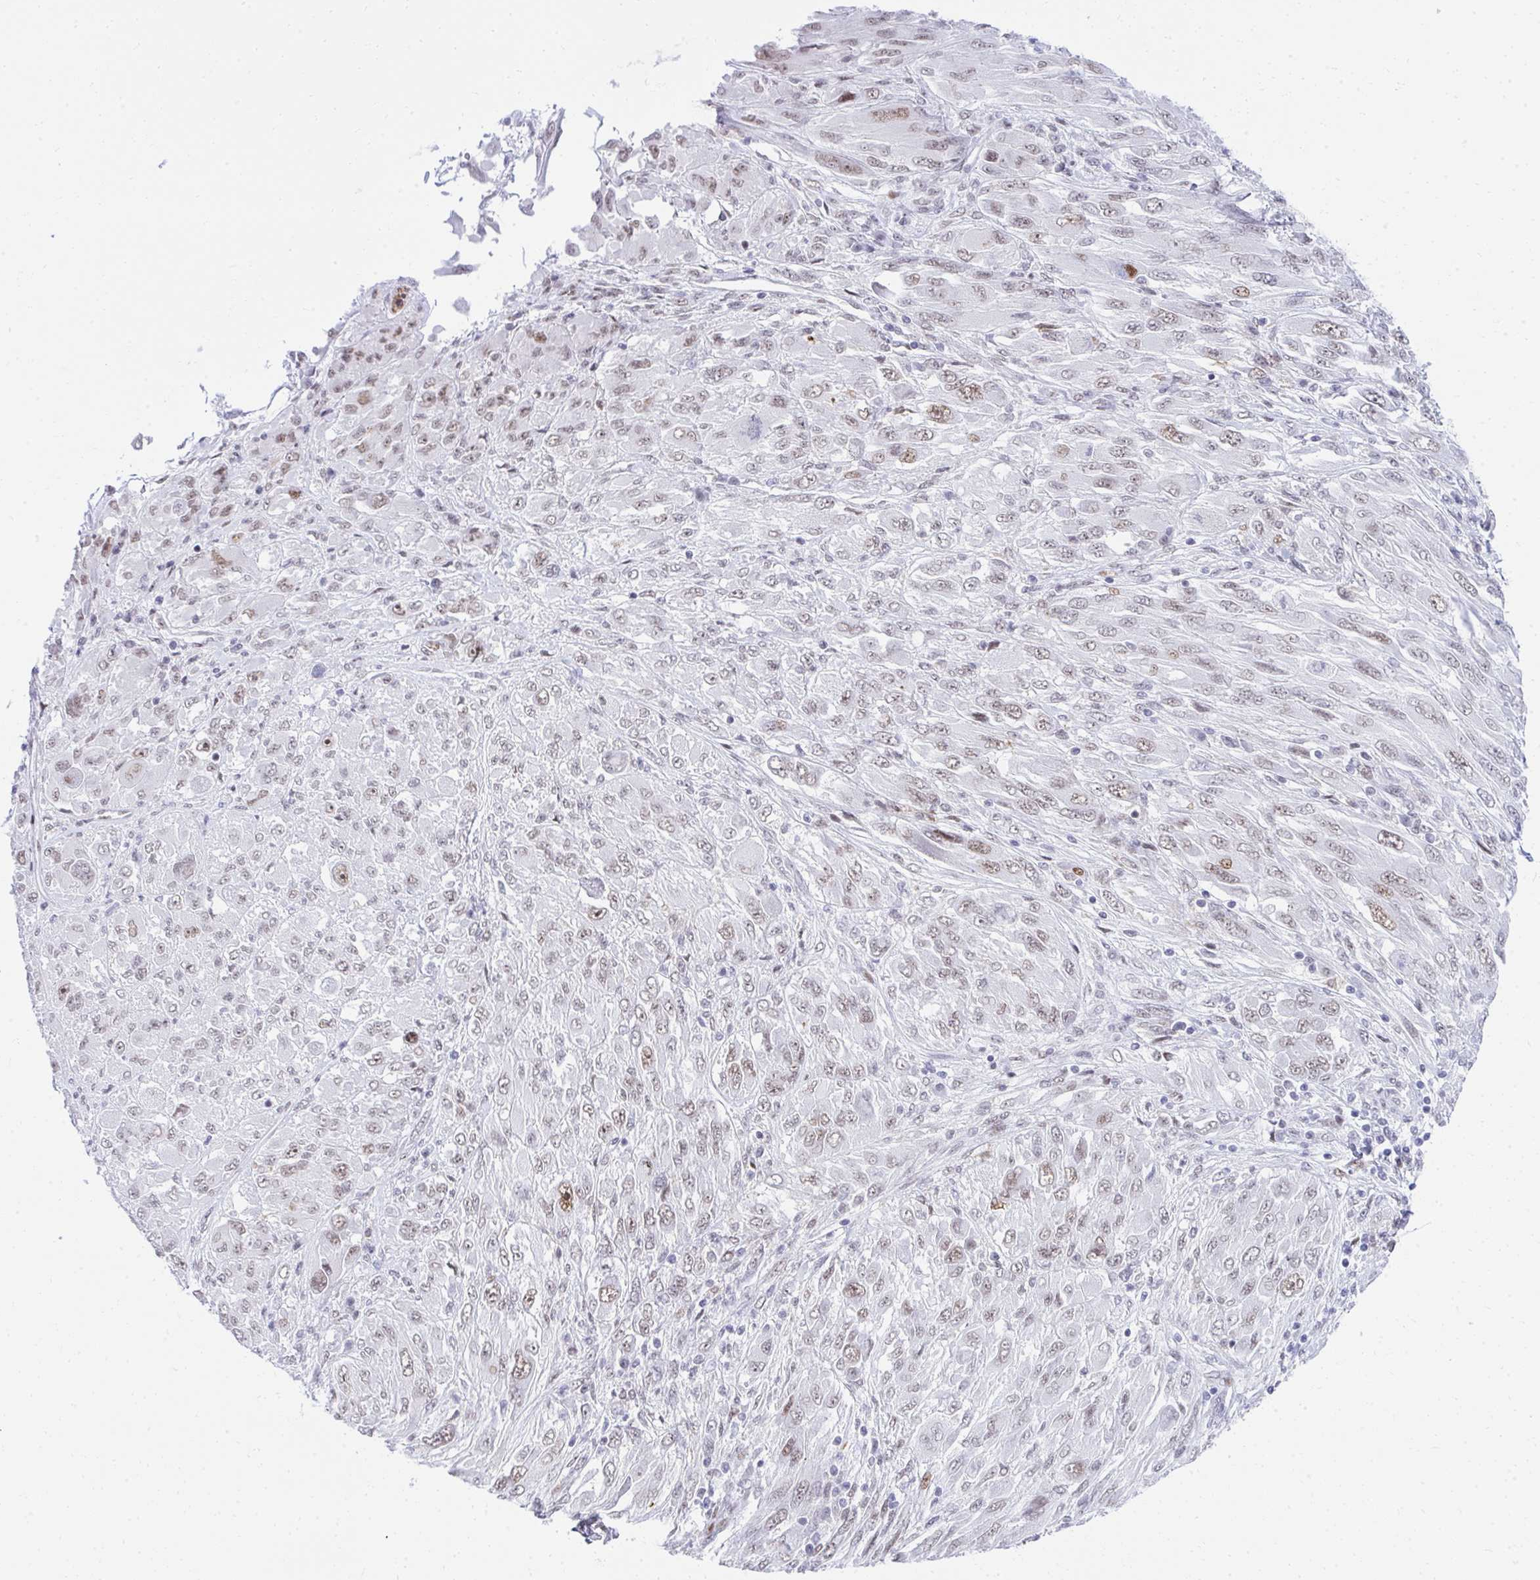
{"staining": {"intensity": "weak", "quantity": ">75%", "location": "nuclear"}, "tissue": "melanoma", "cell_type": "Tumor cells", "image_type": "cancer", "snomed": [{"axis": "morphology", "description": "Malignant melanoma, NOS"}, {"axis": "topography", "description": "Skin"}], "caption": "Immunohistochemical staining of melanoma shows weak nuclear protein expression in about >75% of tumor cells. (IHC, brightfield microscopy, high magnification).", "gene": "GLDN", "patient": {"sex": "female", "age": 91}}